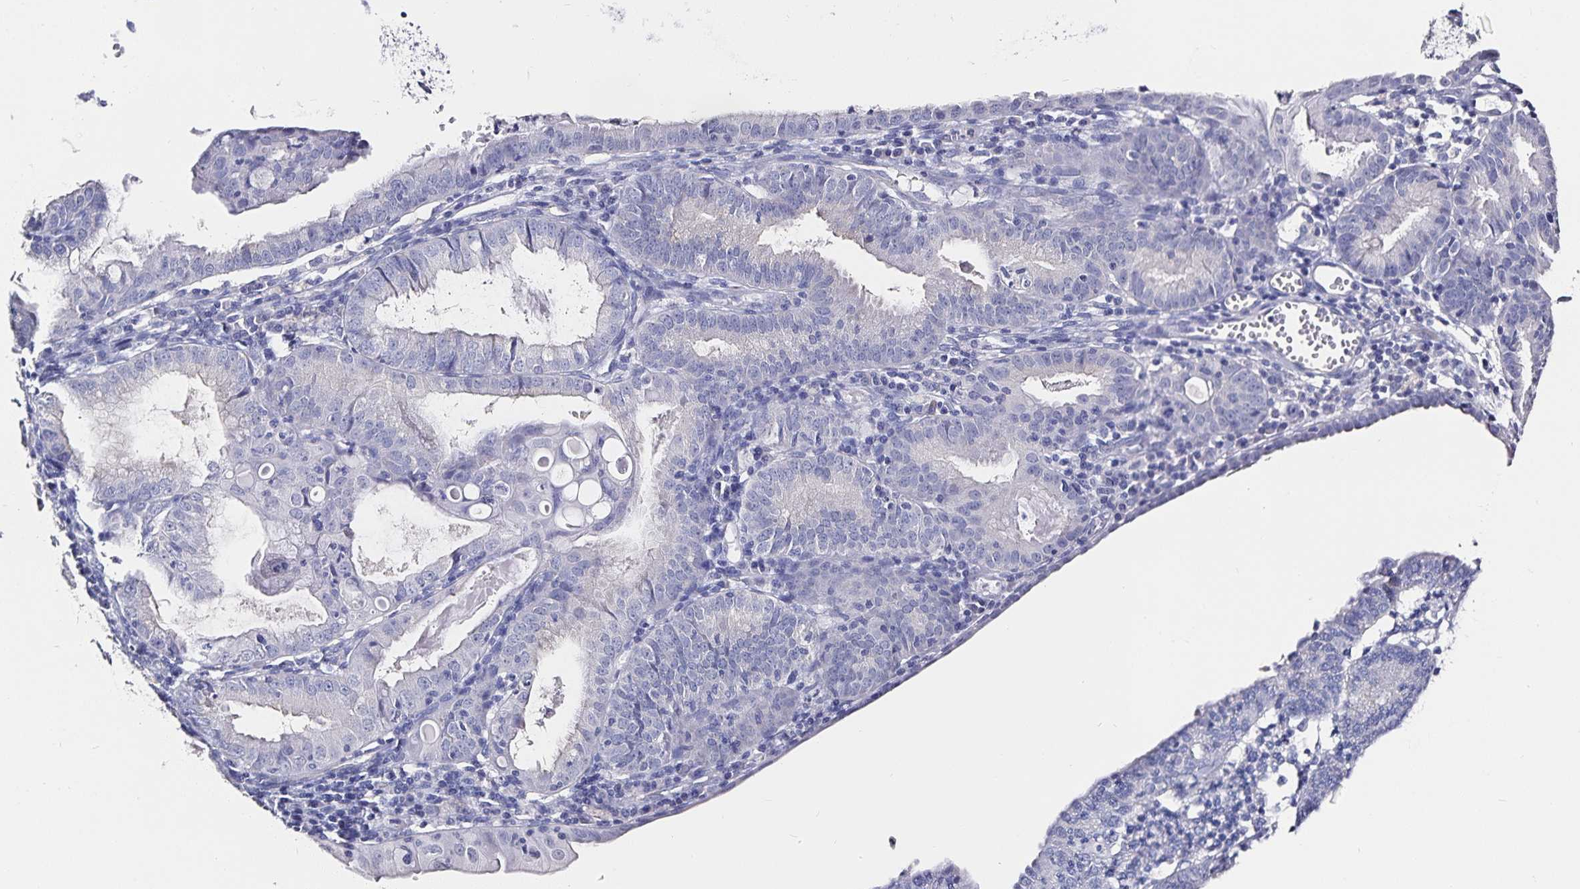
{"staining": {"intensity": "negative", "quantity": "none", "location": "none"}, "tissue": "endometrial cancer", "cell_type": "Tumor cells", "image_type": "cancer", "snomed": [{"axis": "morphology", "description": "Adenocarcinoma, NOS"}, {"axis": "topography", "description": "Endometrium"}], "caption": "DAB immunohistochemical staining of human endometrial cancer (adenocarcinoma) shows no significant positivity in tumor cells.", "gene": "TSPAN7", "patient": {"sex": "female", "age": 60}}